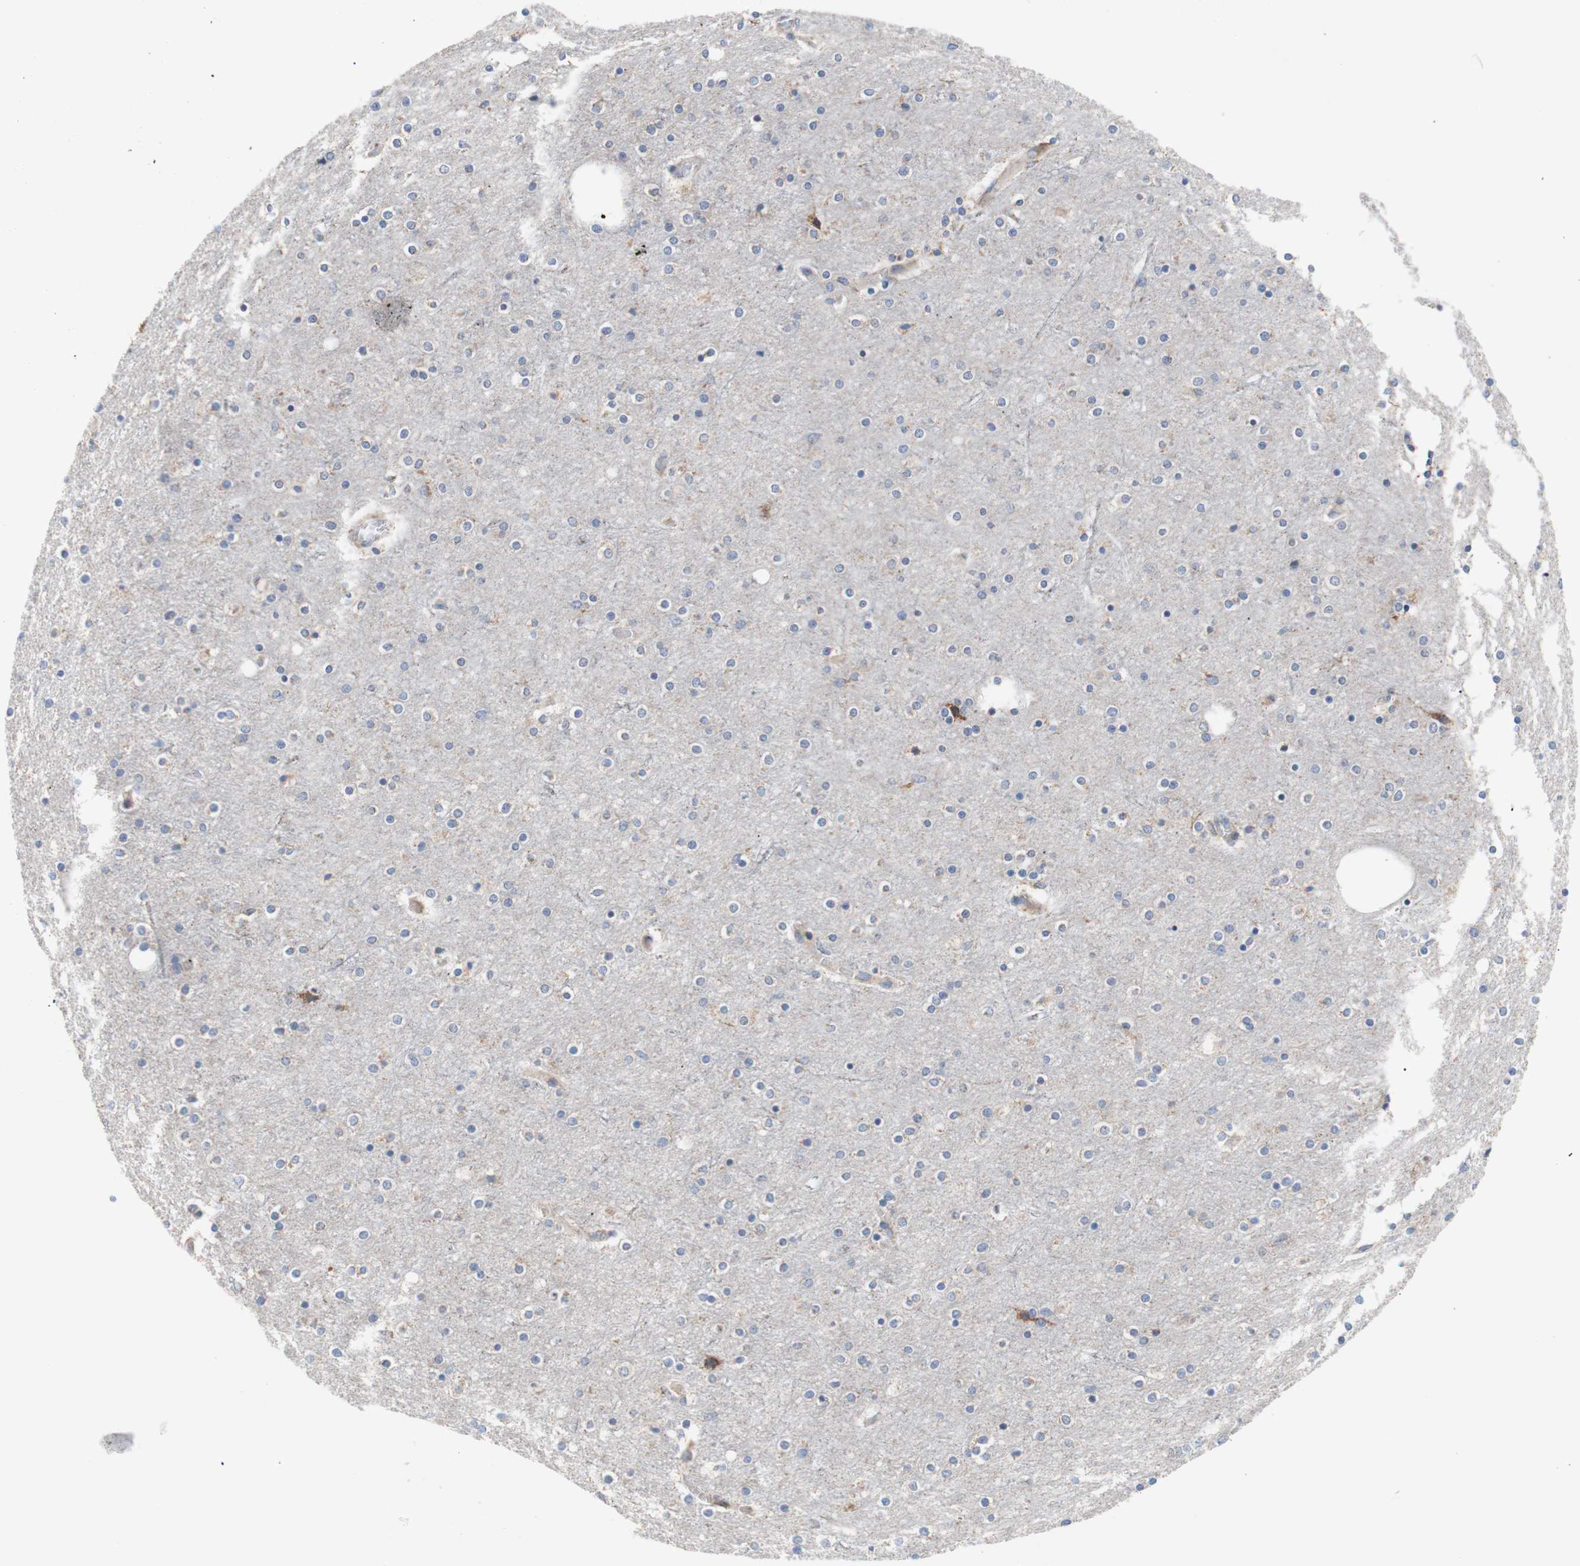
{"staining": {"intensity": "weak", "quantity": ">75%", "location": "cytoplasmic/membranous"}, "tissue": "cerebral cortex", "cell_type": "Endothelial cells", "image_type": "normal", "snomed": [{"axis": "morphology", "description": "Normal tissue, NOS"}, {"axis": "topography", "description": "Cerebral cortex"}], "caption": "Protein staining reveals weak cytoplasmic/membranous expression in approximately >75% of endothelial cells in unremarkable cerebral cortex. The protein is shown in brown color, while the nuclei are stained blue.", "gene": "FMR1", "patient": {"sex": "female", "age": 54}}